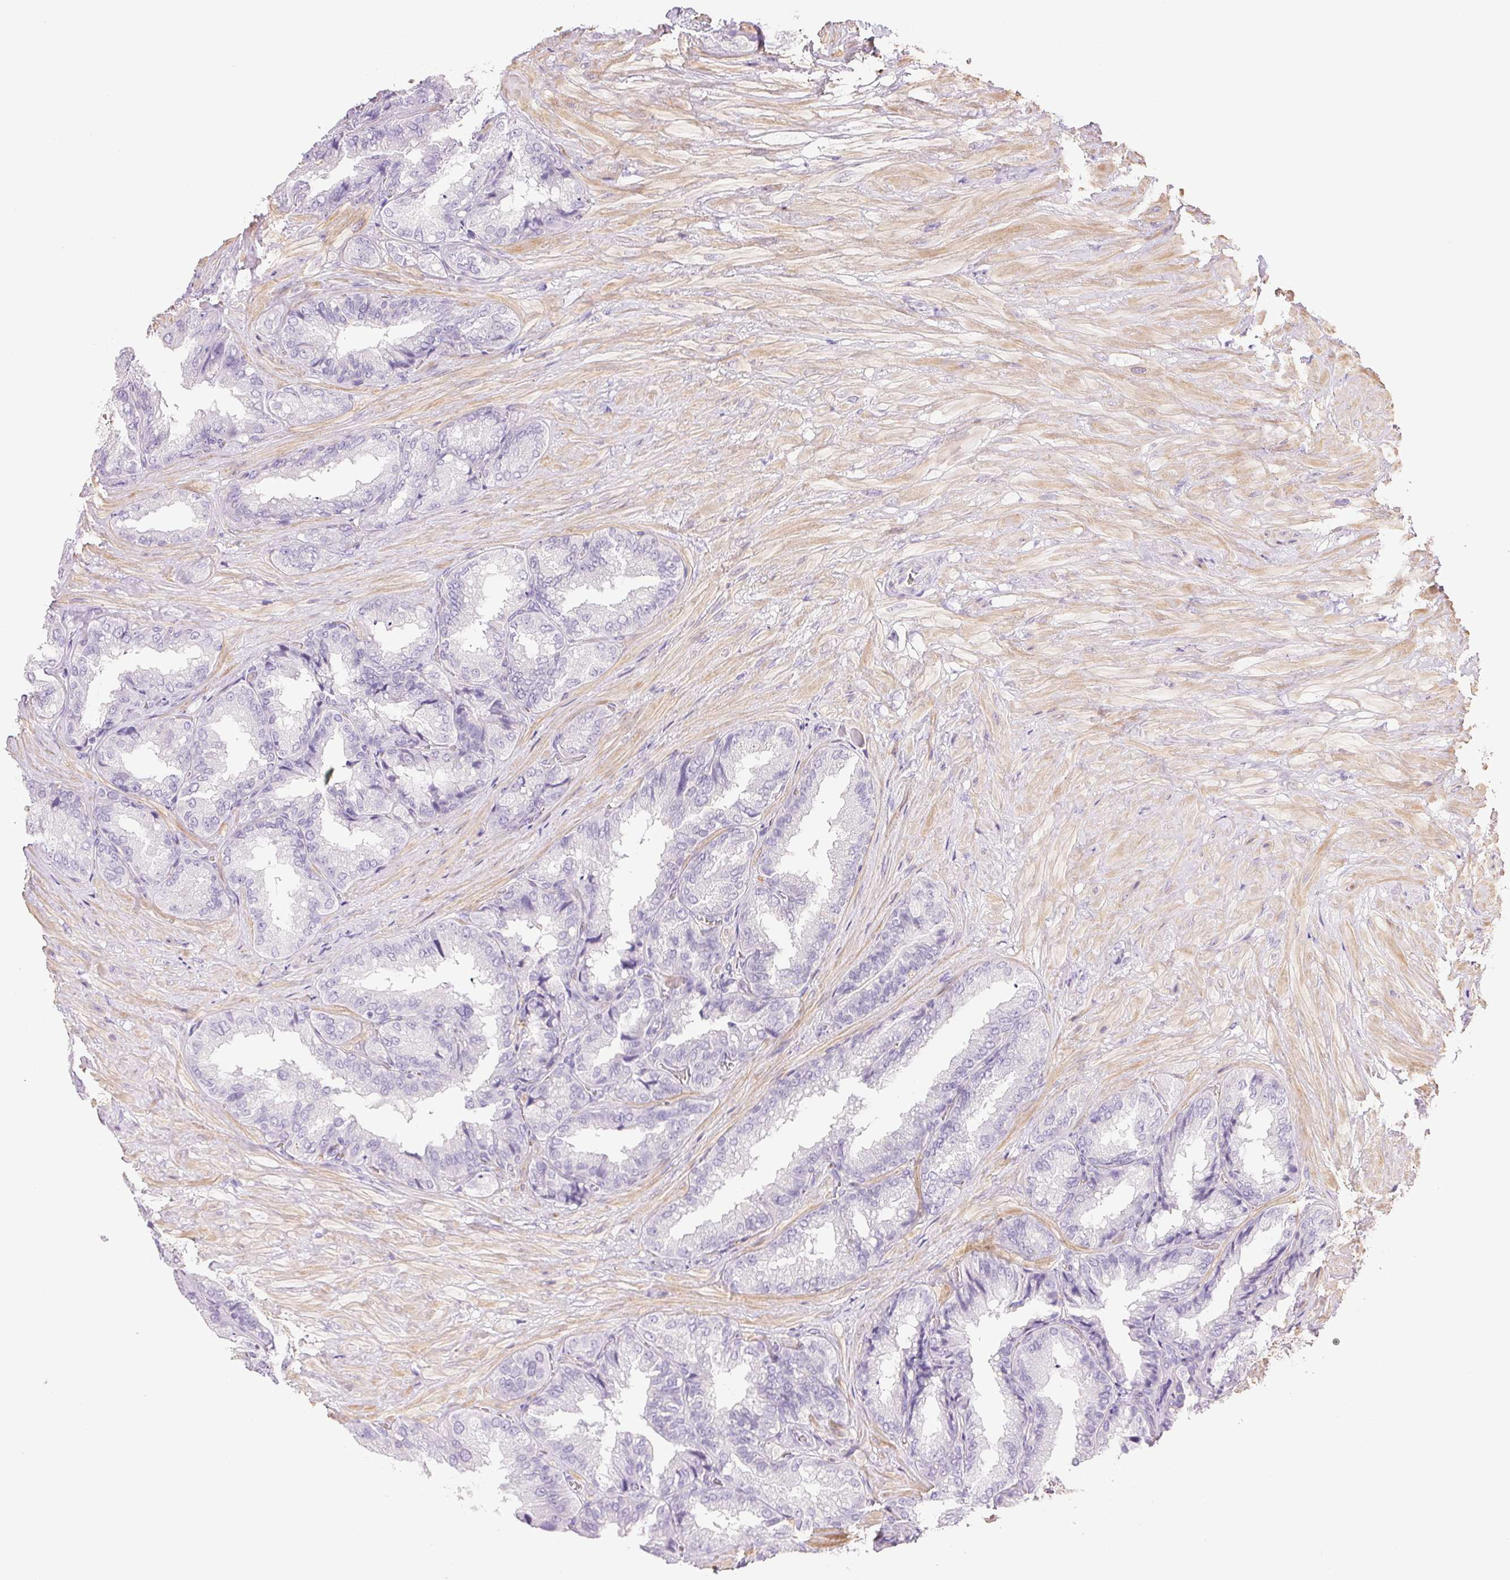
{"staining": {"intensity": "negative", "quantity": "none", "location": "none"}, "tissue": "seminal vesicle", "cell_type": "Glandular cells", "image_type": "normal", "snomed": [{"axis": "morphology", "description": "Normal tissue, NOS"}, {"axis": "topography", "description": "Seminal veicle"}], "caption": "This is a histopathology image of immunohistochemistry (IHC) staining of benign seminal vesicle, which shows no staining in glandular cells. (Stains: DAB IHC with hematoxylin counter stain, Microscopy: brightfield microscopy at high magnification).", "gene": "KCNE2", "patient": {"sex": "male", "age": 68}}